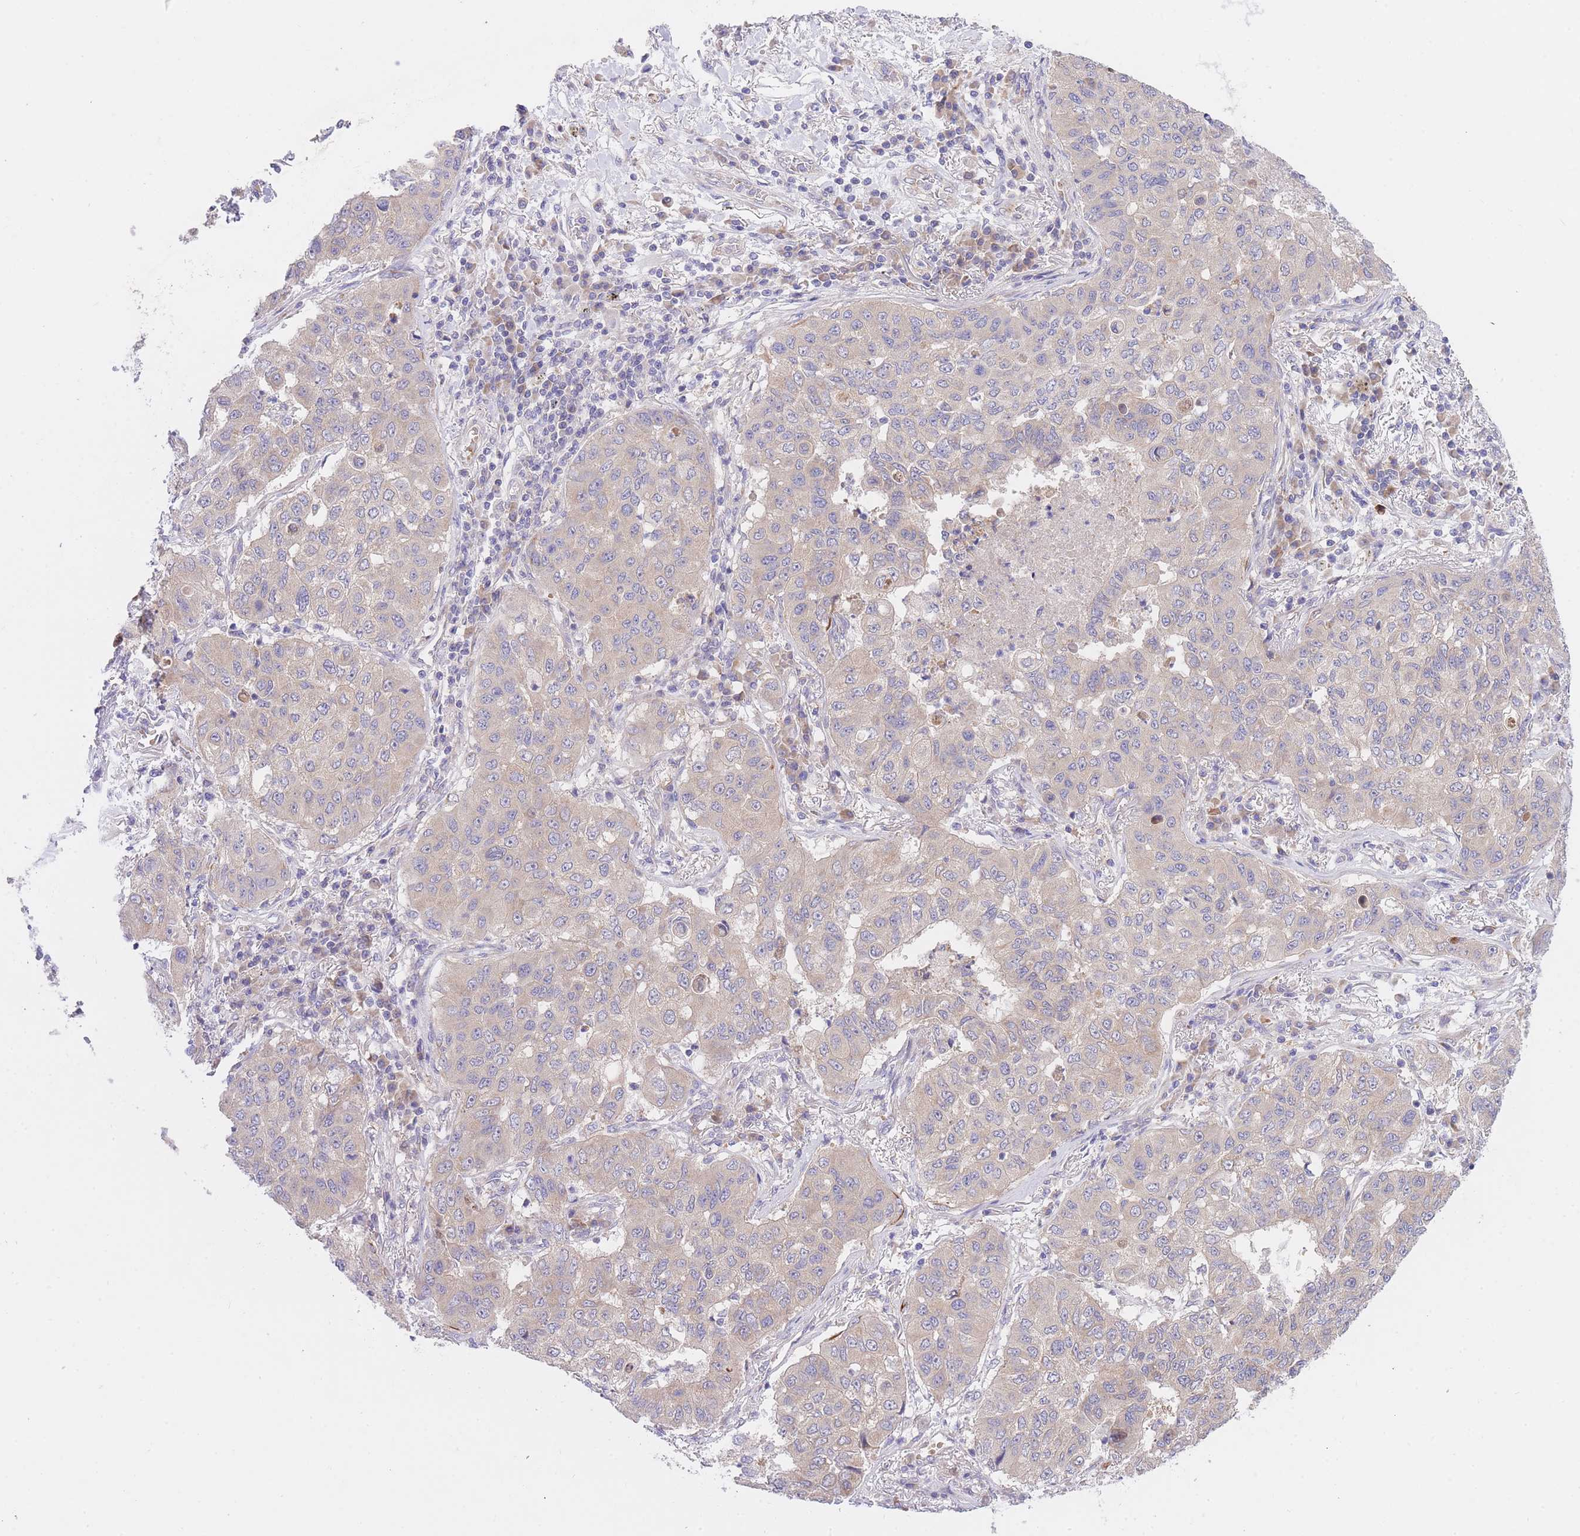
{"staining": {"intensity": "negative", "quantity": "none", "location": "none"}, "tissue": "lung cancer", "cell_type": "Tumor cells", "image_type": "cancer", "snomed": [{"axis": "morphology", "description": "Squamous cell carcinoma, NOS"}, {"axis": "topography", "description": "Lung"}], "caption": "The image displays no staining of tumor cells in lung squamous cell carcinoma.", "gene": "CHAC1", "patient": {"sex": "male", "age": 74}}